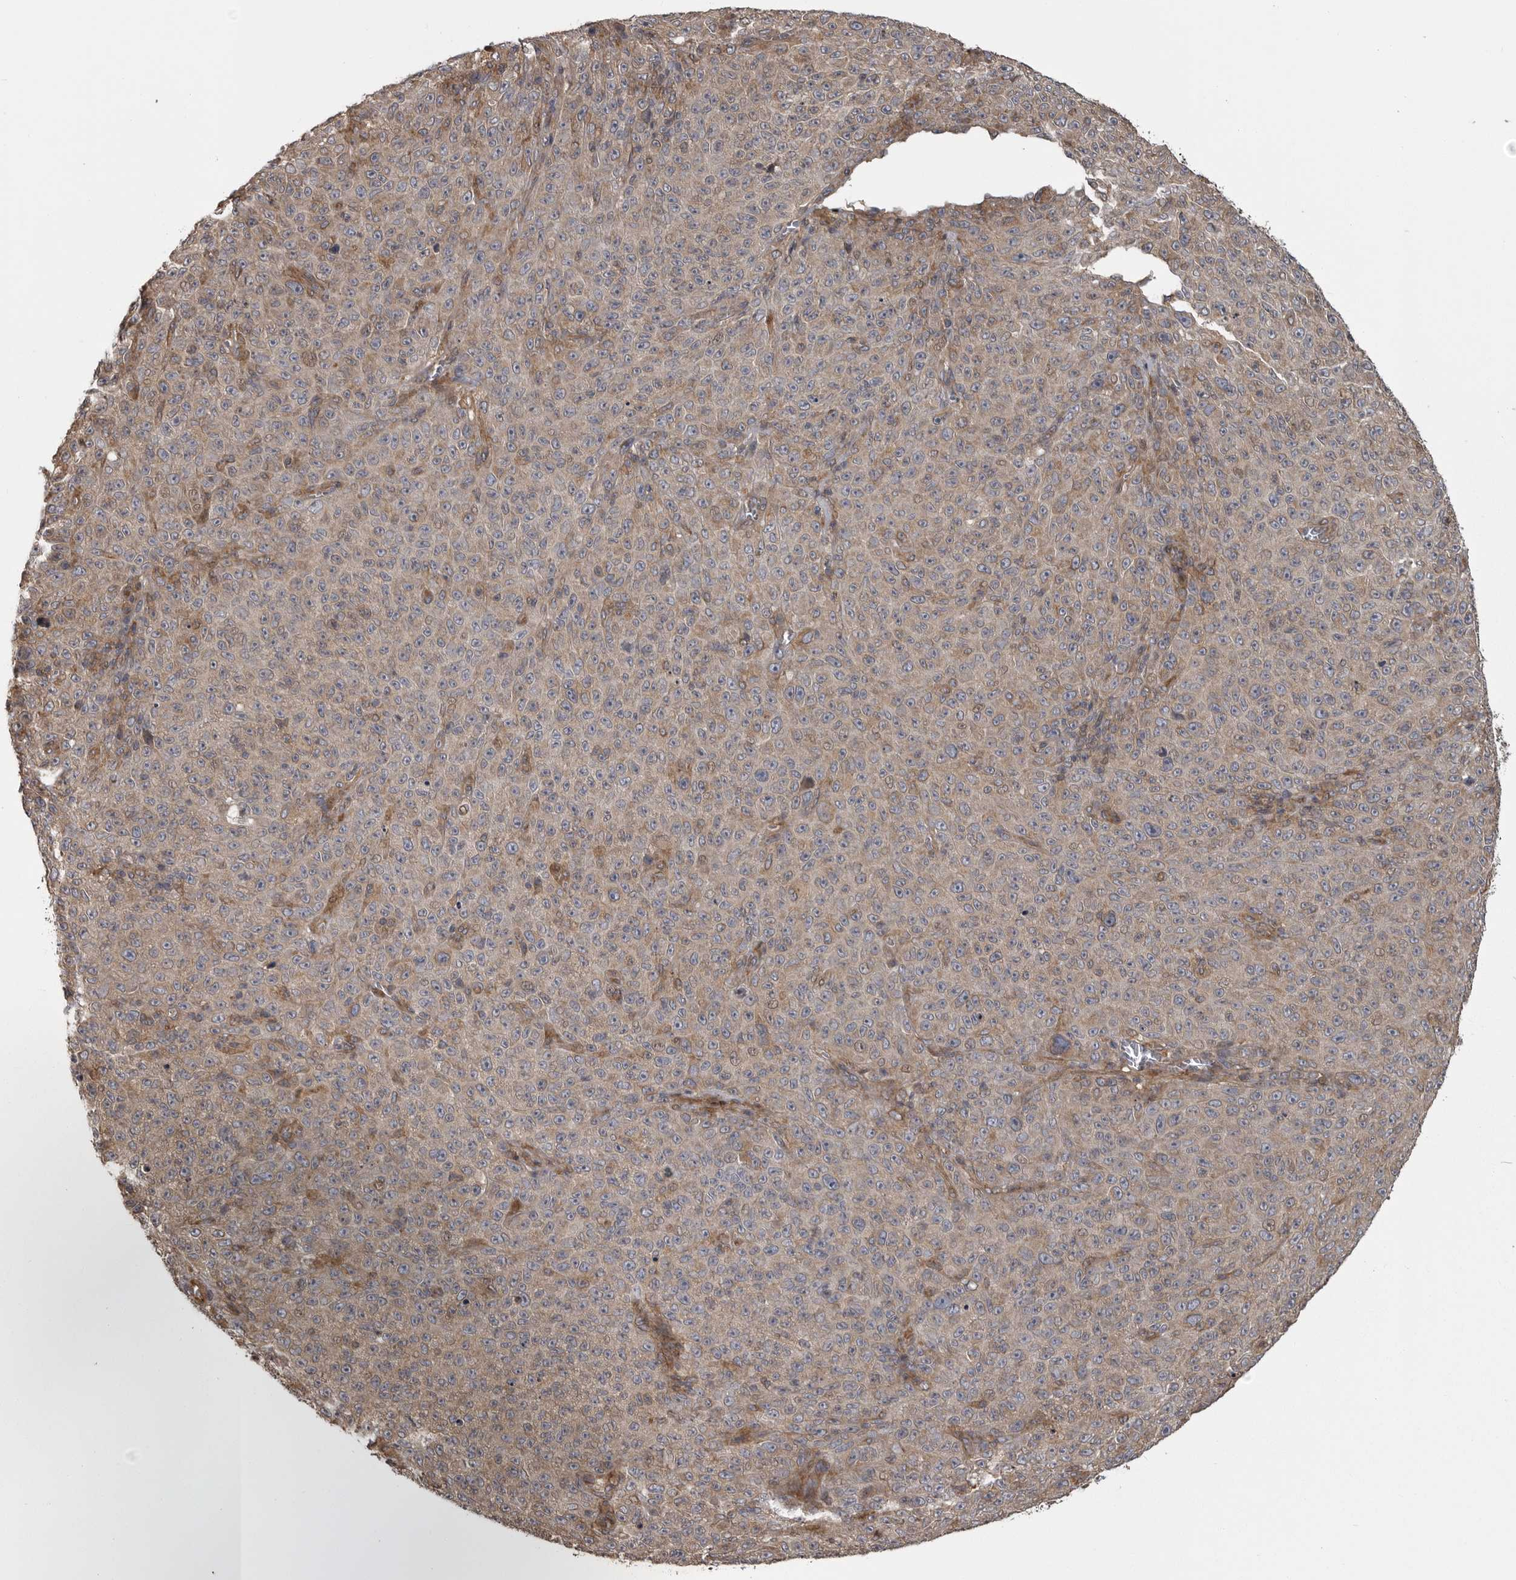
{"staining": {"intensity": "weak", "quantity": "<25%", "location": "cytoplasmic/membranous"}, "tissue": "melanoma", "cell_type": "Tumor cells", "image_type": "cancer", "snomed": [{"axis": "morphology", "description": "Malignant melanoma, NOS"}, {"axis": "topography", "description": "Skin"}], "caption": "Immunohistochemistry image of human malignant melanoma stained for a protein (brown), which reveals no staining in tumor cells.", "gene": "ZNRF1", "patient": {"sex": "female", "age": 82}}